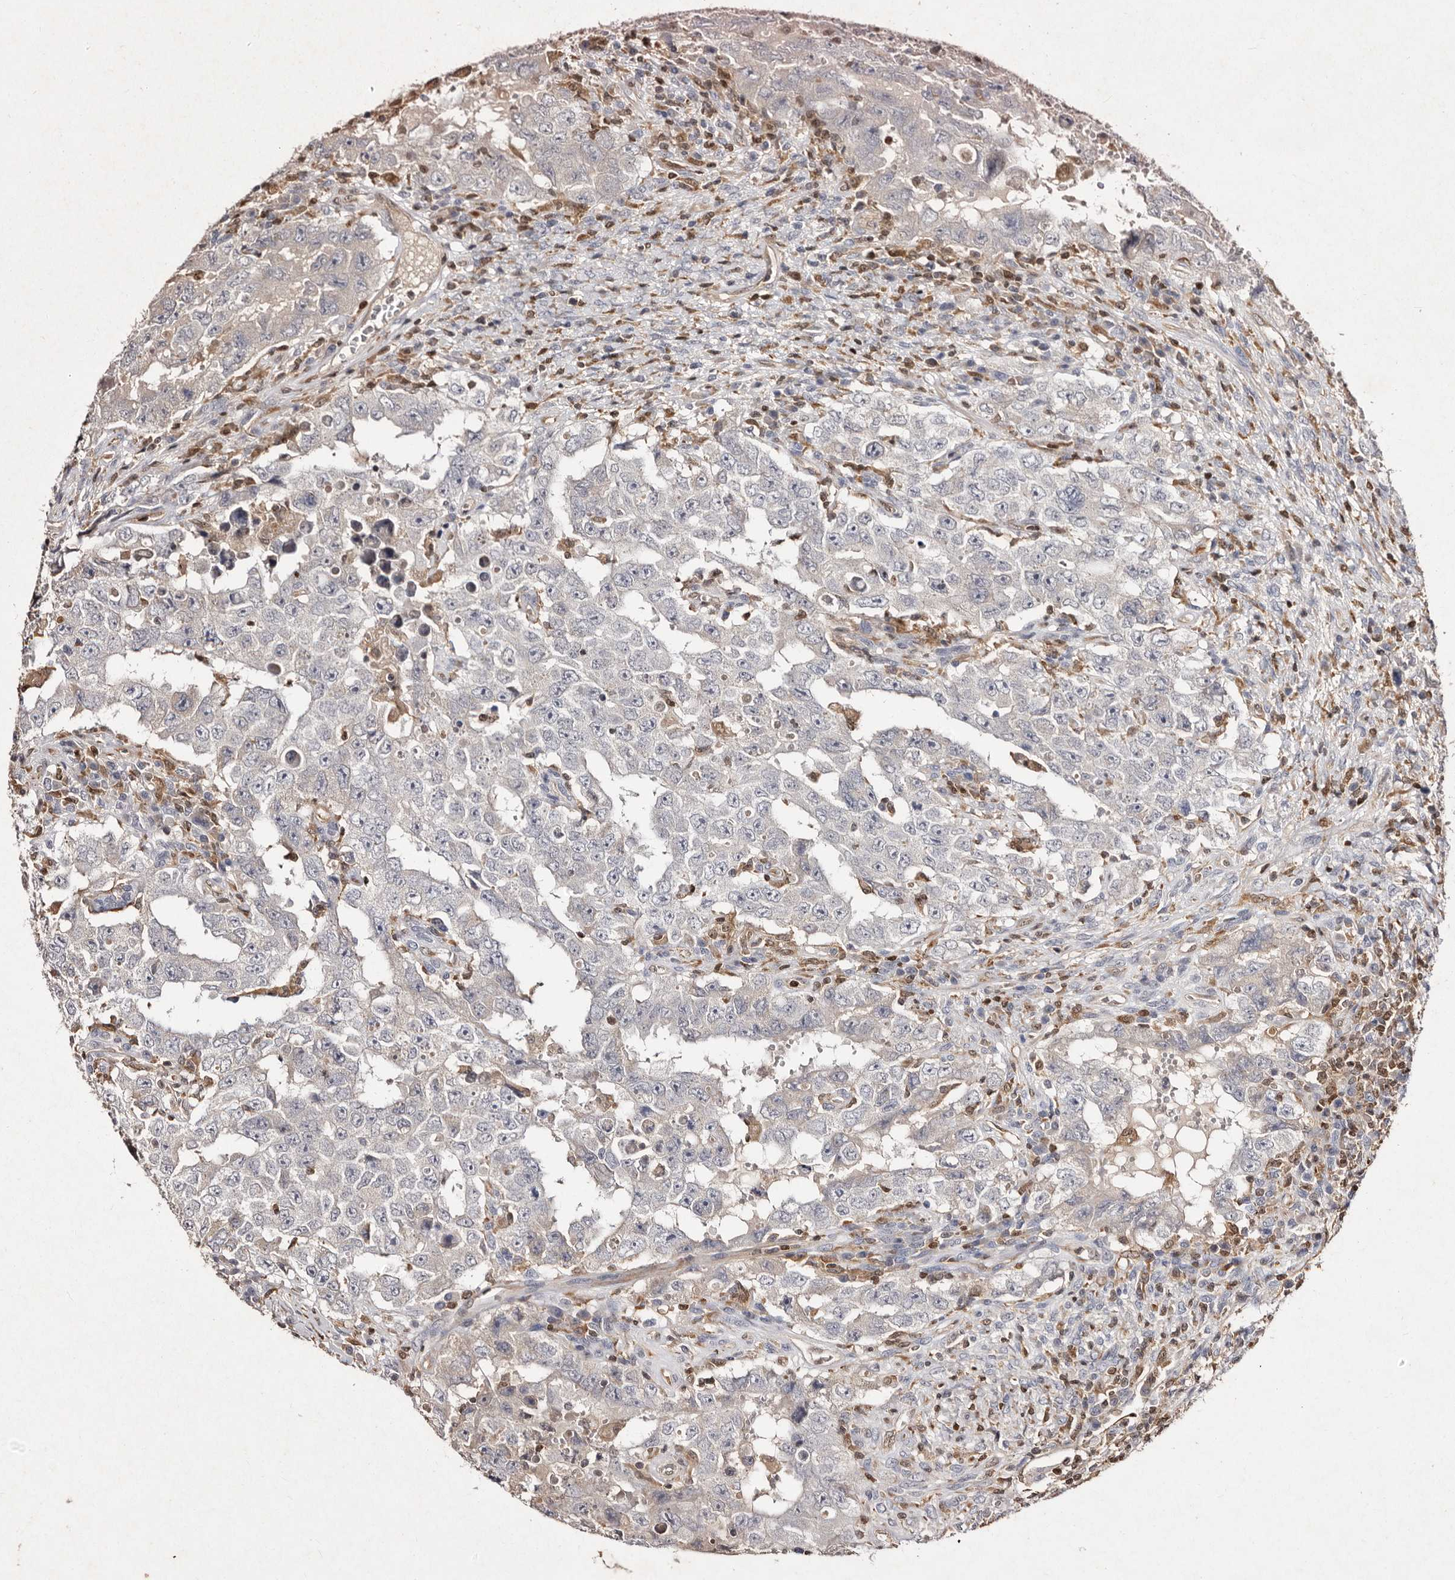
{"staining": {"intensity": "negative", "quantity": "none", "location": "none"}, "tissue": "testis cancer", "cell_type": "Tumor cells", "image_type": "cancer", "snomed": [{"axis": "morphology", "description": "Carcinoma, Embryonal, NOS"}, {"axis": "topography", "description": "Testis"}], "caption": "This is a histopathology image of immunohistochemistry (IHC) staining of testis cancer (embryonal carcinoma), which shows no positivity in tumor cells.", "gene": "GIMAP4", "patient": {"sex": "male", "age": 26}}